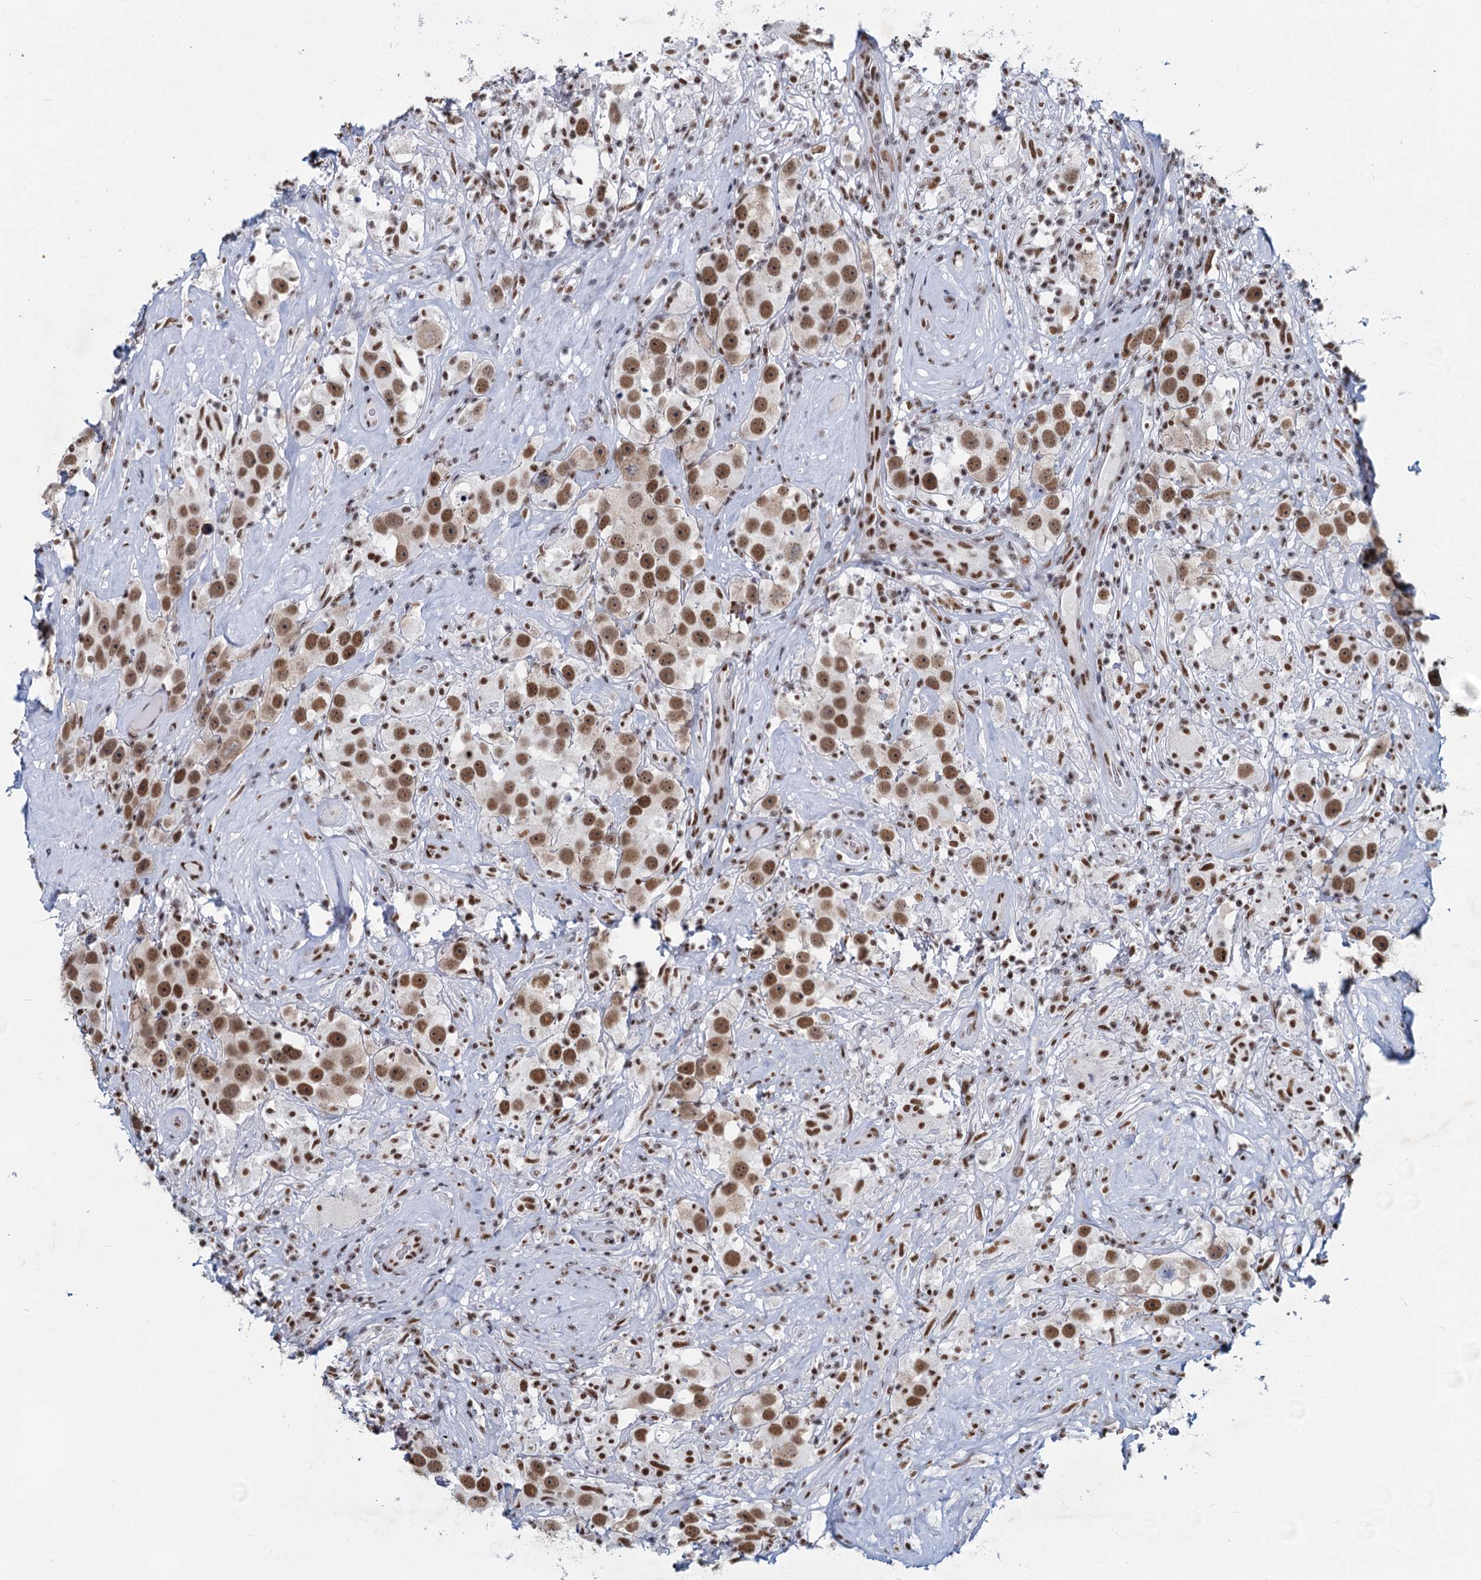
{"staining": {"intensity": "moderate", "quantity": ">75%", "location": "nuclear"}, "tissue": "testis cancer", "cell_type": "Tumor cells", "image_type": "cancer", "snomed": [{"axis": "morphology", "description": "Seminoma, NOS"}, {"axis": "topography", "description": "Testis"}], "caption": "Tumor cells display medium levels of moderate nuclear staining in about >75% of cells in seminoma (testis).", "gene": "METTL14", "patient": {"sex": "male", "age": 49}}